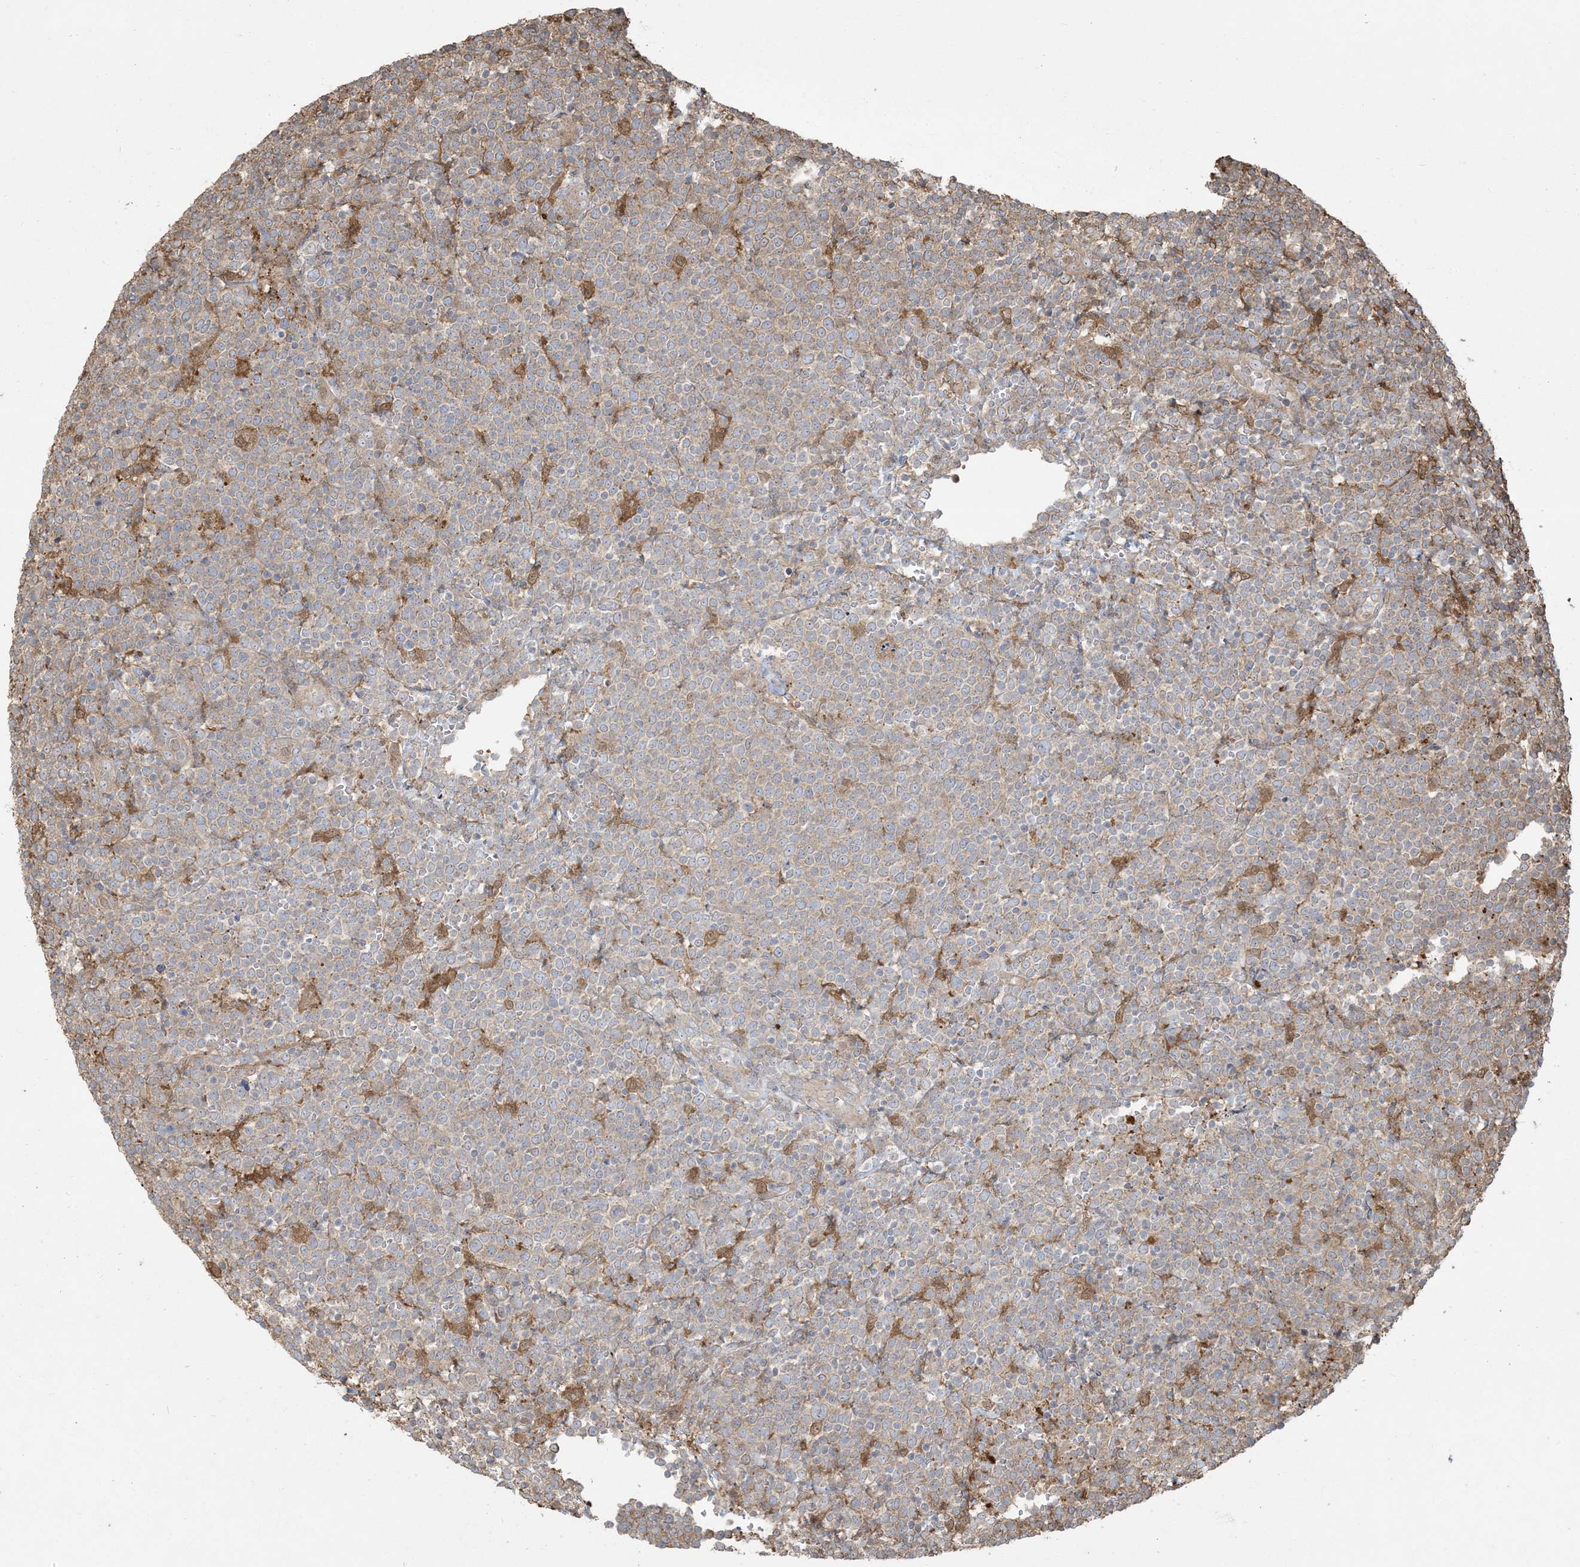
{"staining": {"intensity": "weak", "quantity": "<25%", "location": "cytoplasmic/membranous"}, "tissue": "lymphoma", "cell_type": "Tumor cells", "image_type": "cancer", "snomed": [{"axis": "morphology", "description": "Malignant lymphoma, non-Hodgkin's type, High grade"}, {"axis": "topography", "description": "Lymph node"}], "caption": "IHC micrograph of human malignant lymphoma, non-Hodgkin's type (high-grade) stained for a protein (brown), which demonstrates no positivity in tumor cells.", "gene": "HNMT", "patient": {"sex": "male", "age": 61}}